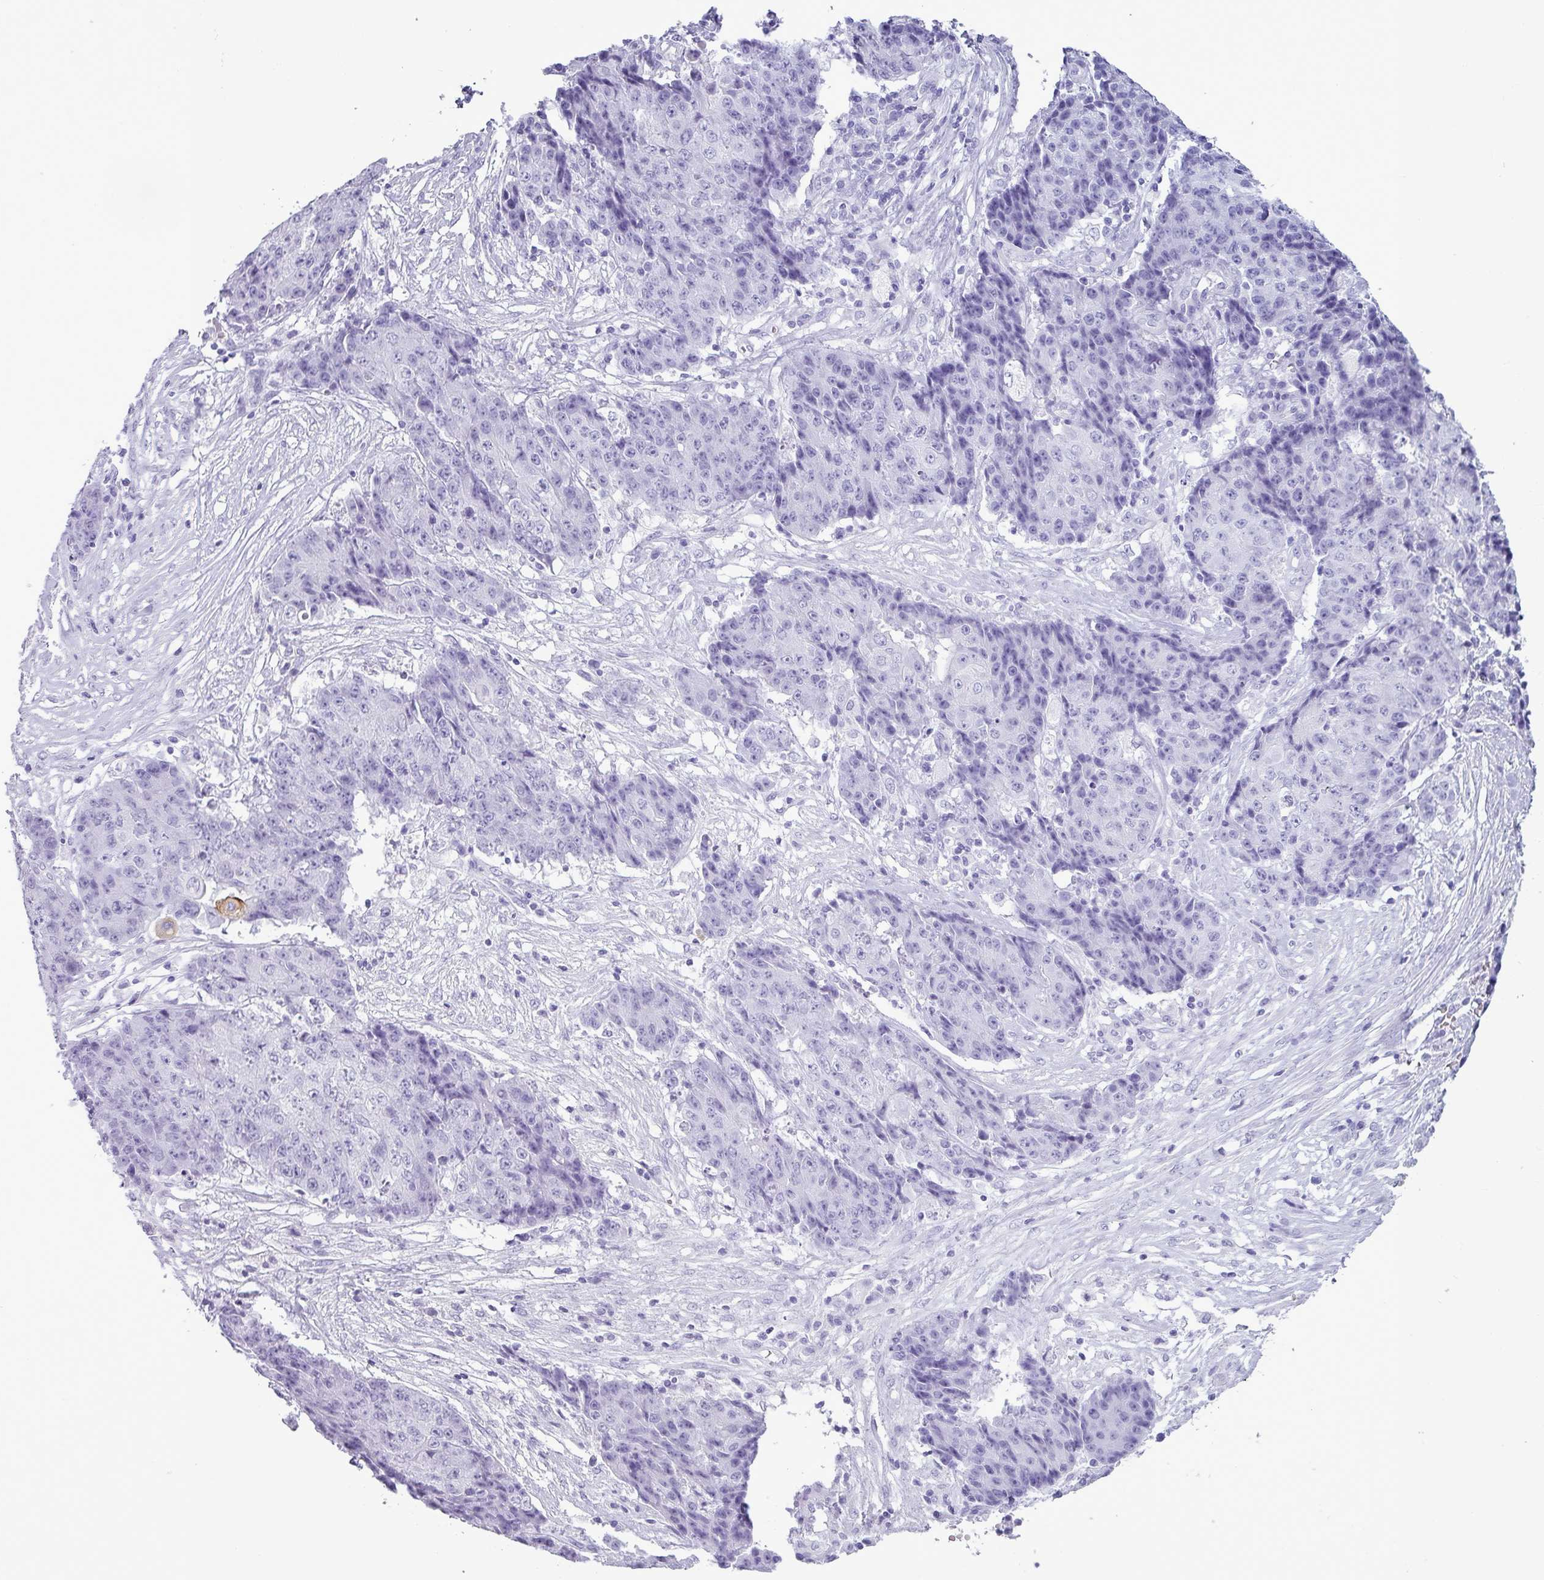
{"staining": {"intensity": "negative", "quantity": "none", "location": "none"}, "tissue": "ovarian cancer", "cell_type": "Tumor cells", "image_type": "cancer", "snomed": [{"axis": "morphology", "description": "Carcinoma, endometroid"}, {"axis": "topography", "description": "Ovary"}], "caption": "An image of endometroid carcinoma (ovarian) stained for a protein demonstrates no brown staining in tumor cells.", "gene": "AMY1B", "patient": {"sex": "female", "age": 42}}